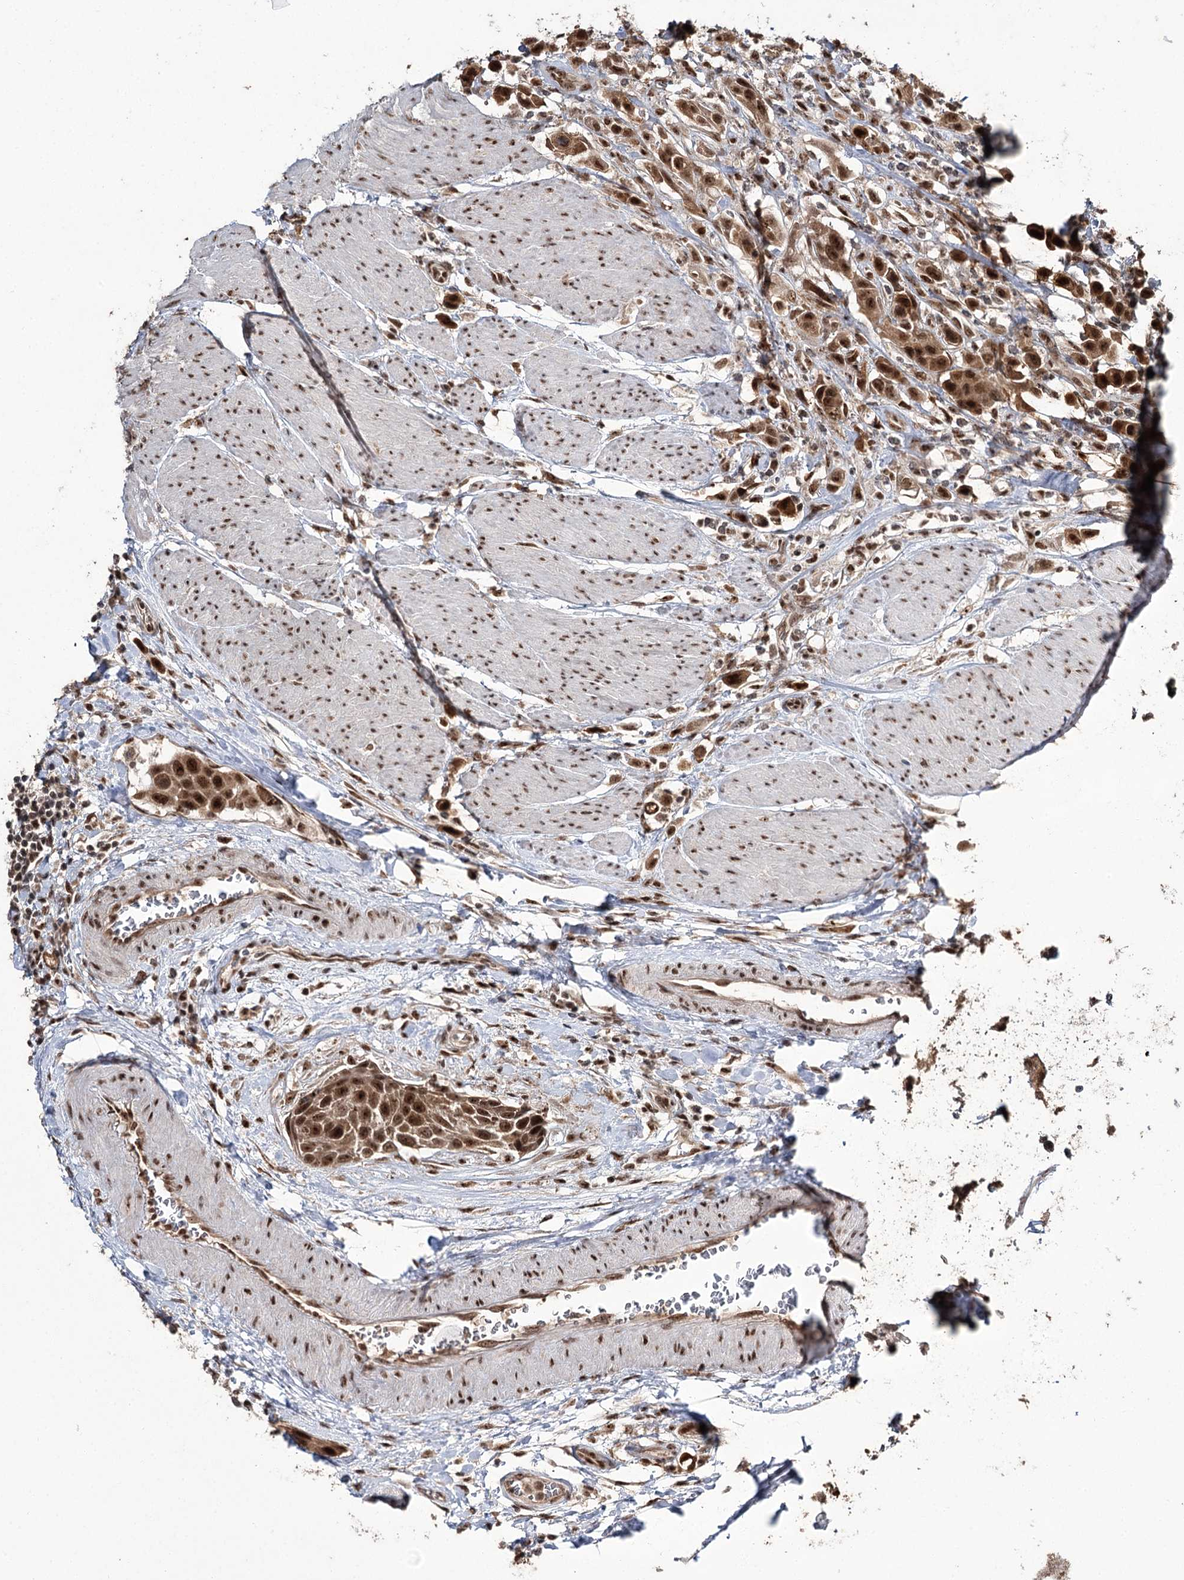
{"staining": {"intensity": "strong", "quantity": ">75%", "location": "nuclear"}, "tissue": "urothelial cancer", "cell_type": "Tumor cells", "image_type": "cancer", "snomed": [{"axis": "morphology", "description": "Urothelial carcinoma, High grade"}, {"axis": "topography", "description": "Urinary bladder"}], "caption": "Protein staining reveals strong nuclear staining in approximately >75% of tumor cells in urothelial cancer.", "gene": "ERCC3", "patient": {"sex": "male", "age": 50}}